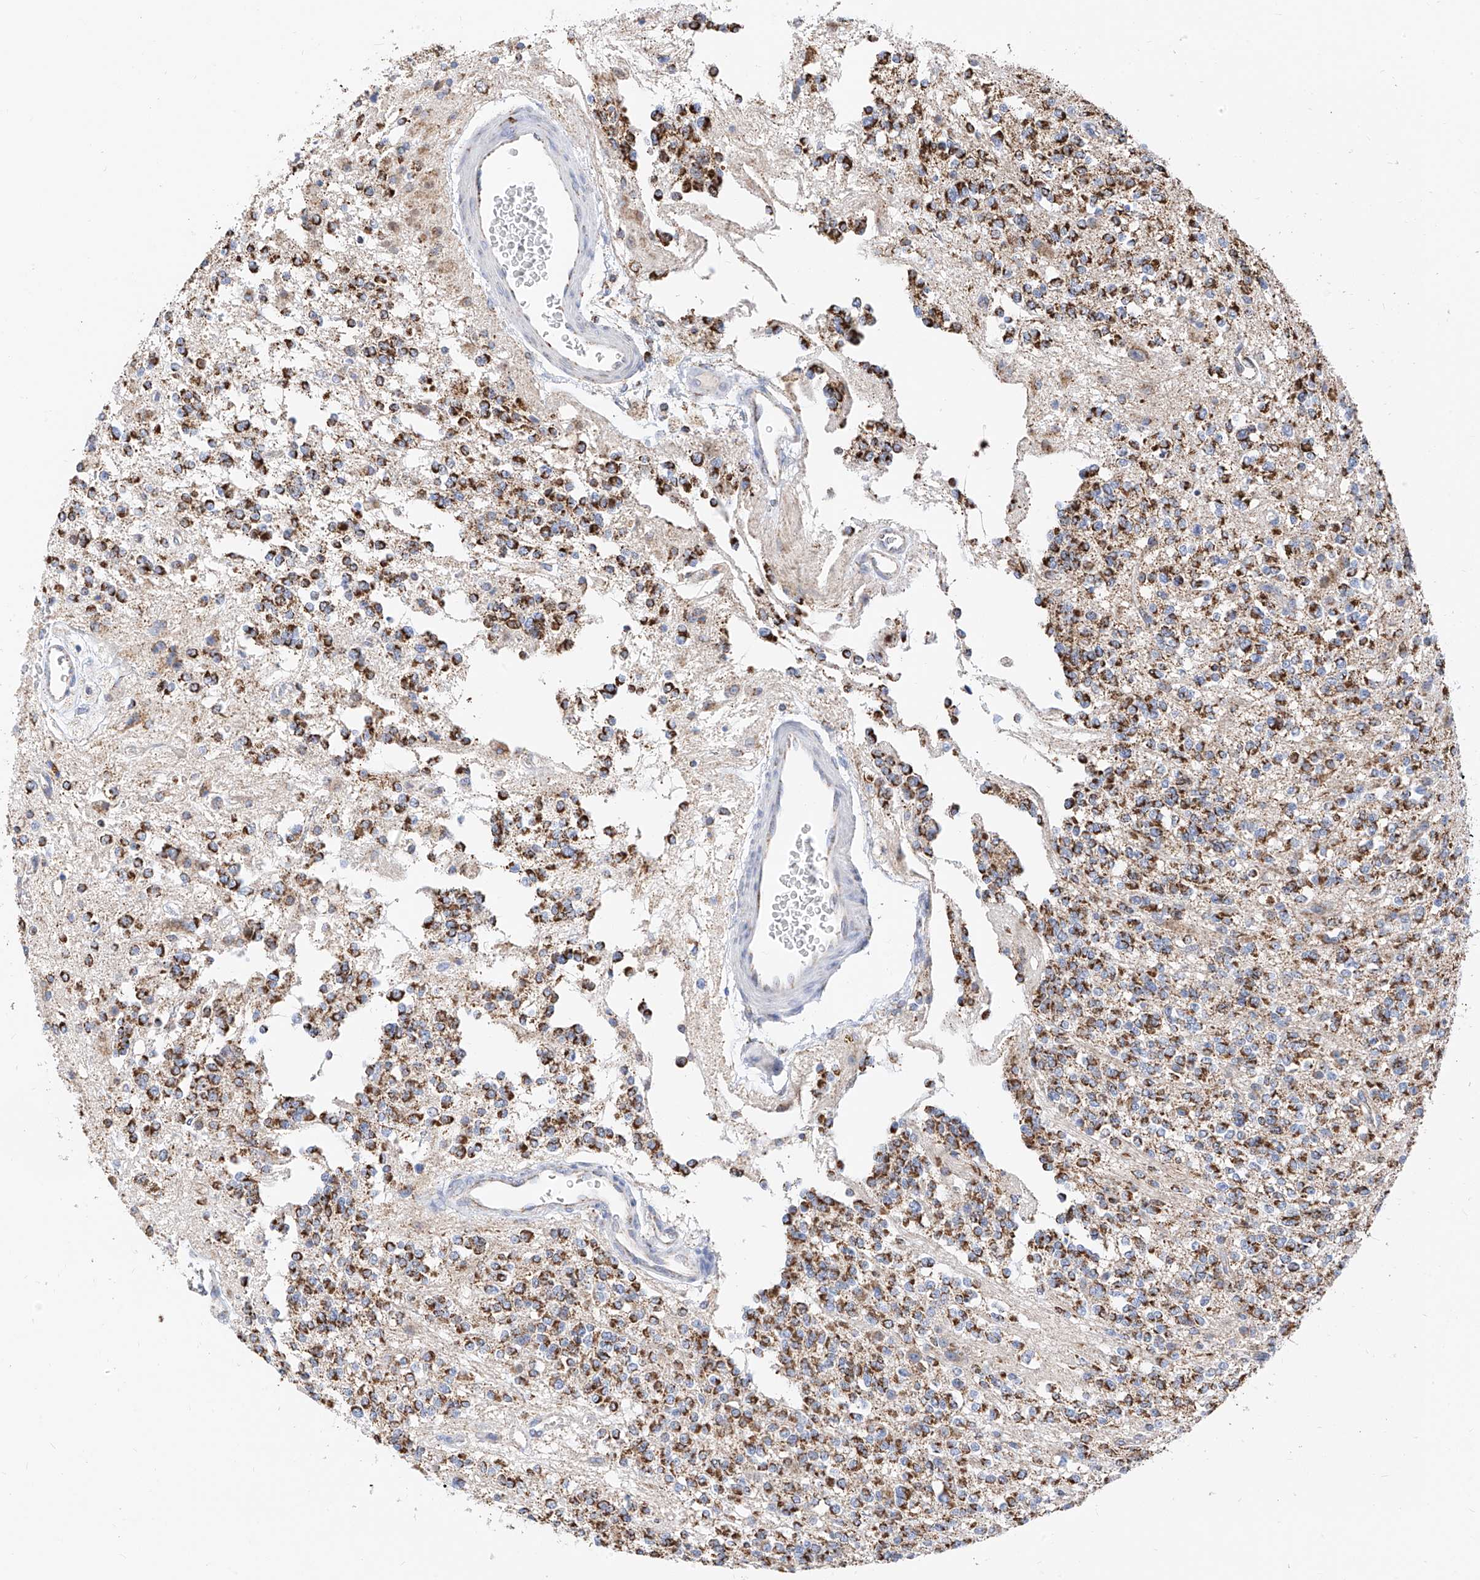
{"staining": {"intensity": "moderate", "quantity": ">75%", "location": "cytoplasmic/membranous"}, "tissue": "glioma", "cell_type": "Tumor cells", "image_type": "cancer", "snomed": [{"axis": "morphology", "description": "Glioma, malignant, High grade"}, {"axis": "topography", "description": "Brain"}], "caption": "The immunohistochemical stain shows moderate cytoplasmic/membranous expression in tumor cells of glioma tissue.", "gene": "NALCN", "patient": {"sex": "male", "age": 34}}